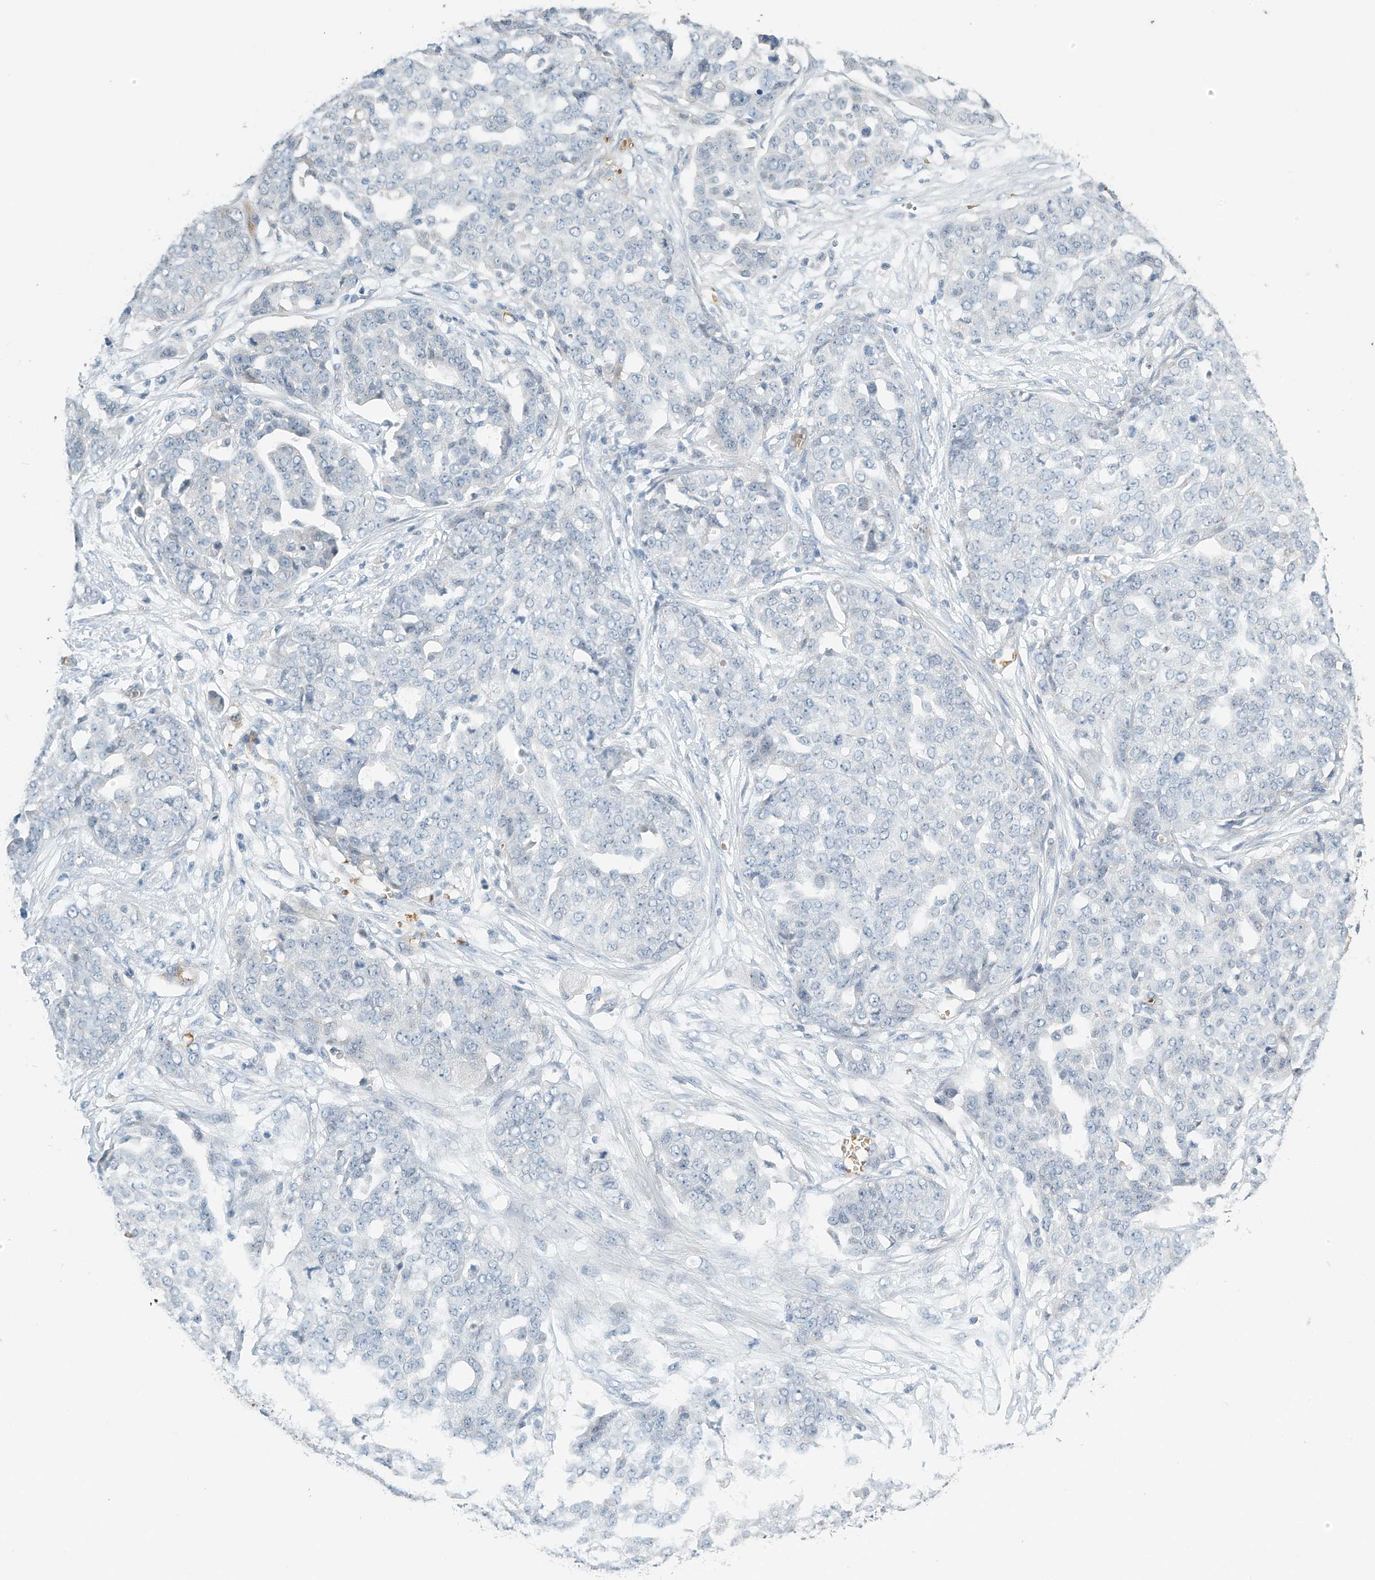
{"staining": {"intensity": "negative", "quantity": "none", "location": "none"}, "tissue": "ovarian cancer", "cell_type": "Tumor cells", "image_type": "cancer", "snomed": [{"axis": "morphology", "description": "Cystadenocarcinoma, serous, NOS"}, {"axis": "topography", "description": "Soft tissue"}, {"axis": "topography", "description": "Ovary"}], "caption": "This is an IHC image of human ovarian cancer. There is no expression in tumor cells.", "gene": "RCAN3", "patient": {"sex": "female", "age": 57}}